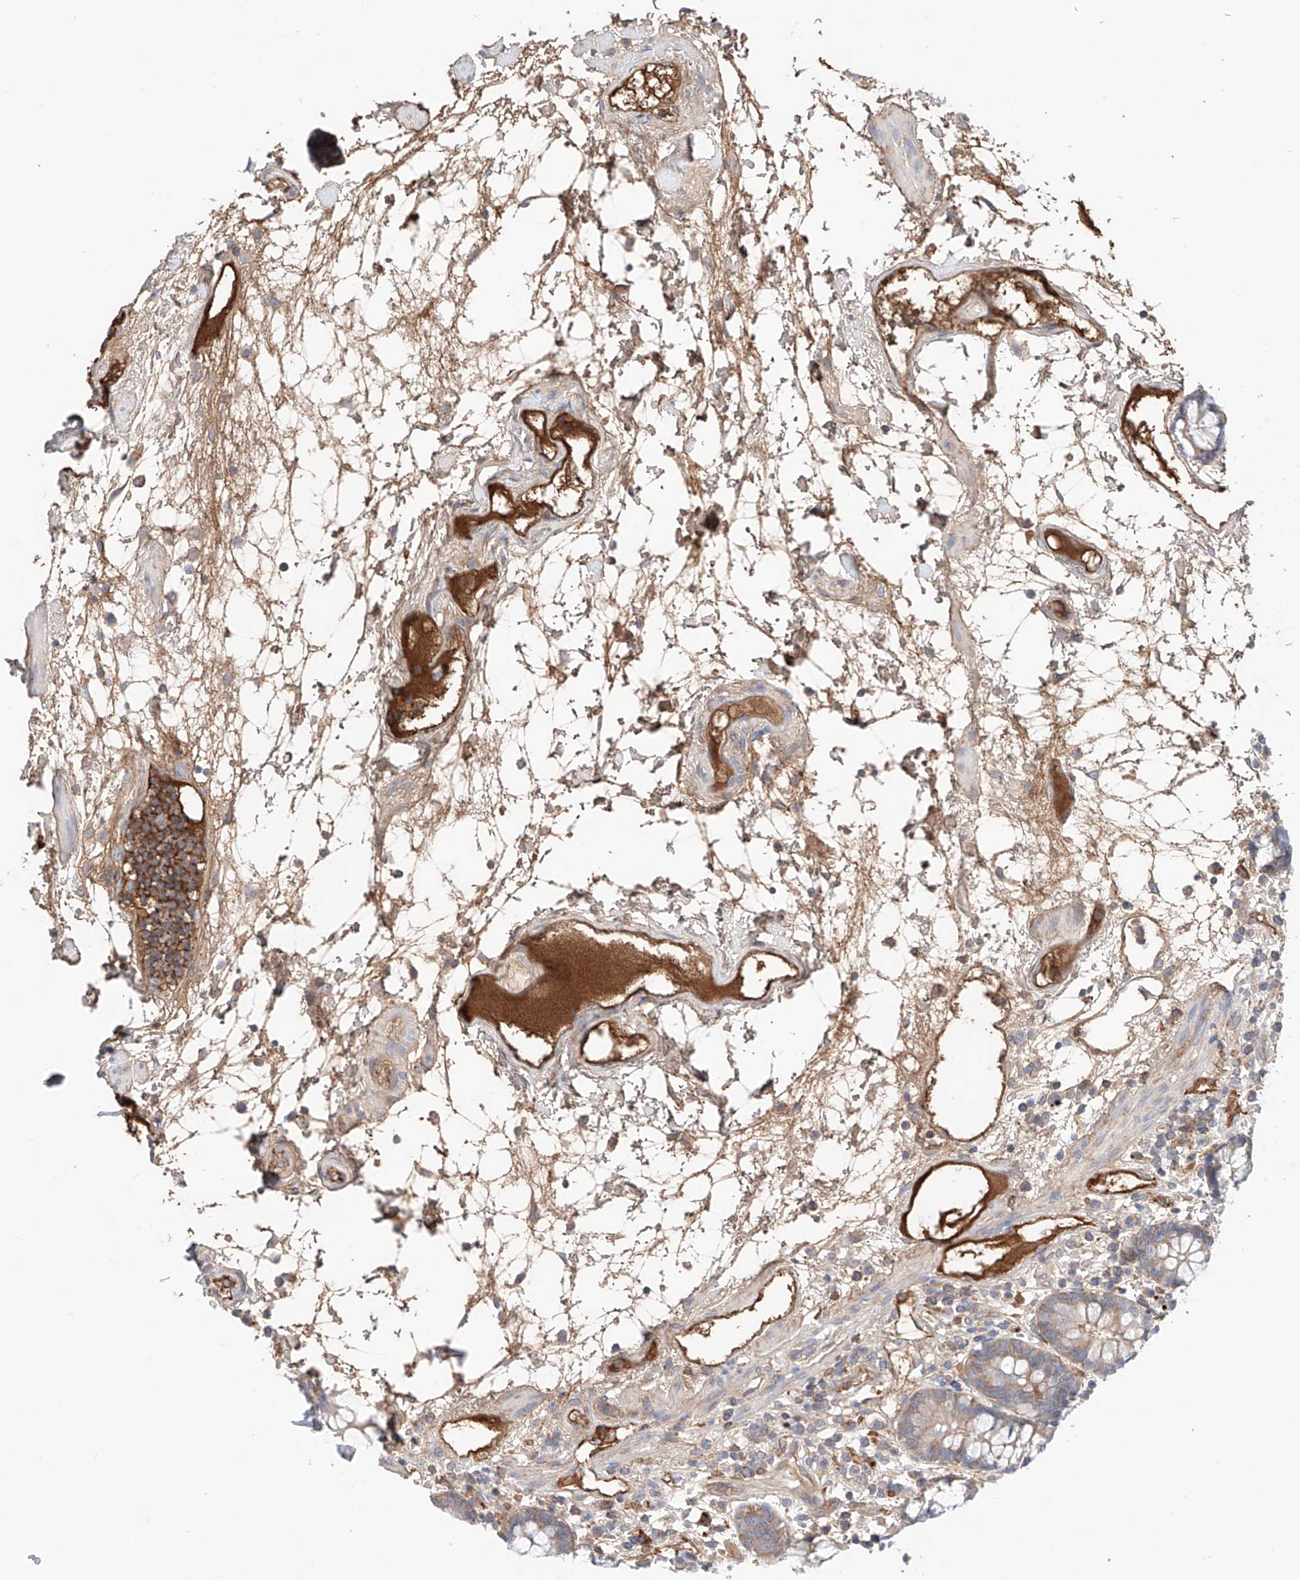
{"staining": {"intensity": "moderate", "quantity": "25%-75%", "location": "cytoplasmic/membranous"}, "tissue": "colon", "cell_type": "Endothelial cells", "image_type": "normal", "snomed": [{"axis": "morphology", "description": "Normal tissue, NOS"}, {"axis": "topography", "description": "Colon"}], "caption": "Human colon stained for a protein (brown) displays moderate cytoplasmic/membranous positive expression in about 25%-75% of endothelial cells.", "gene": "PGGT1B", "patient": {"sex": "female", "age": 79}}